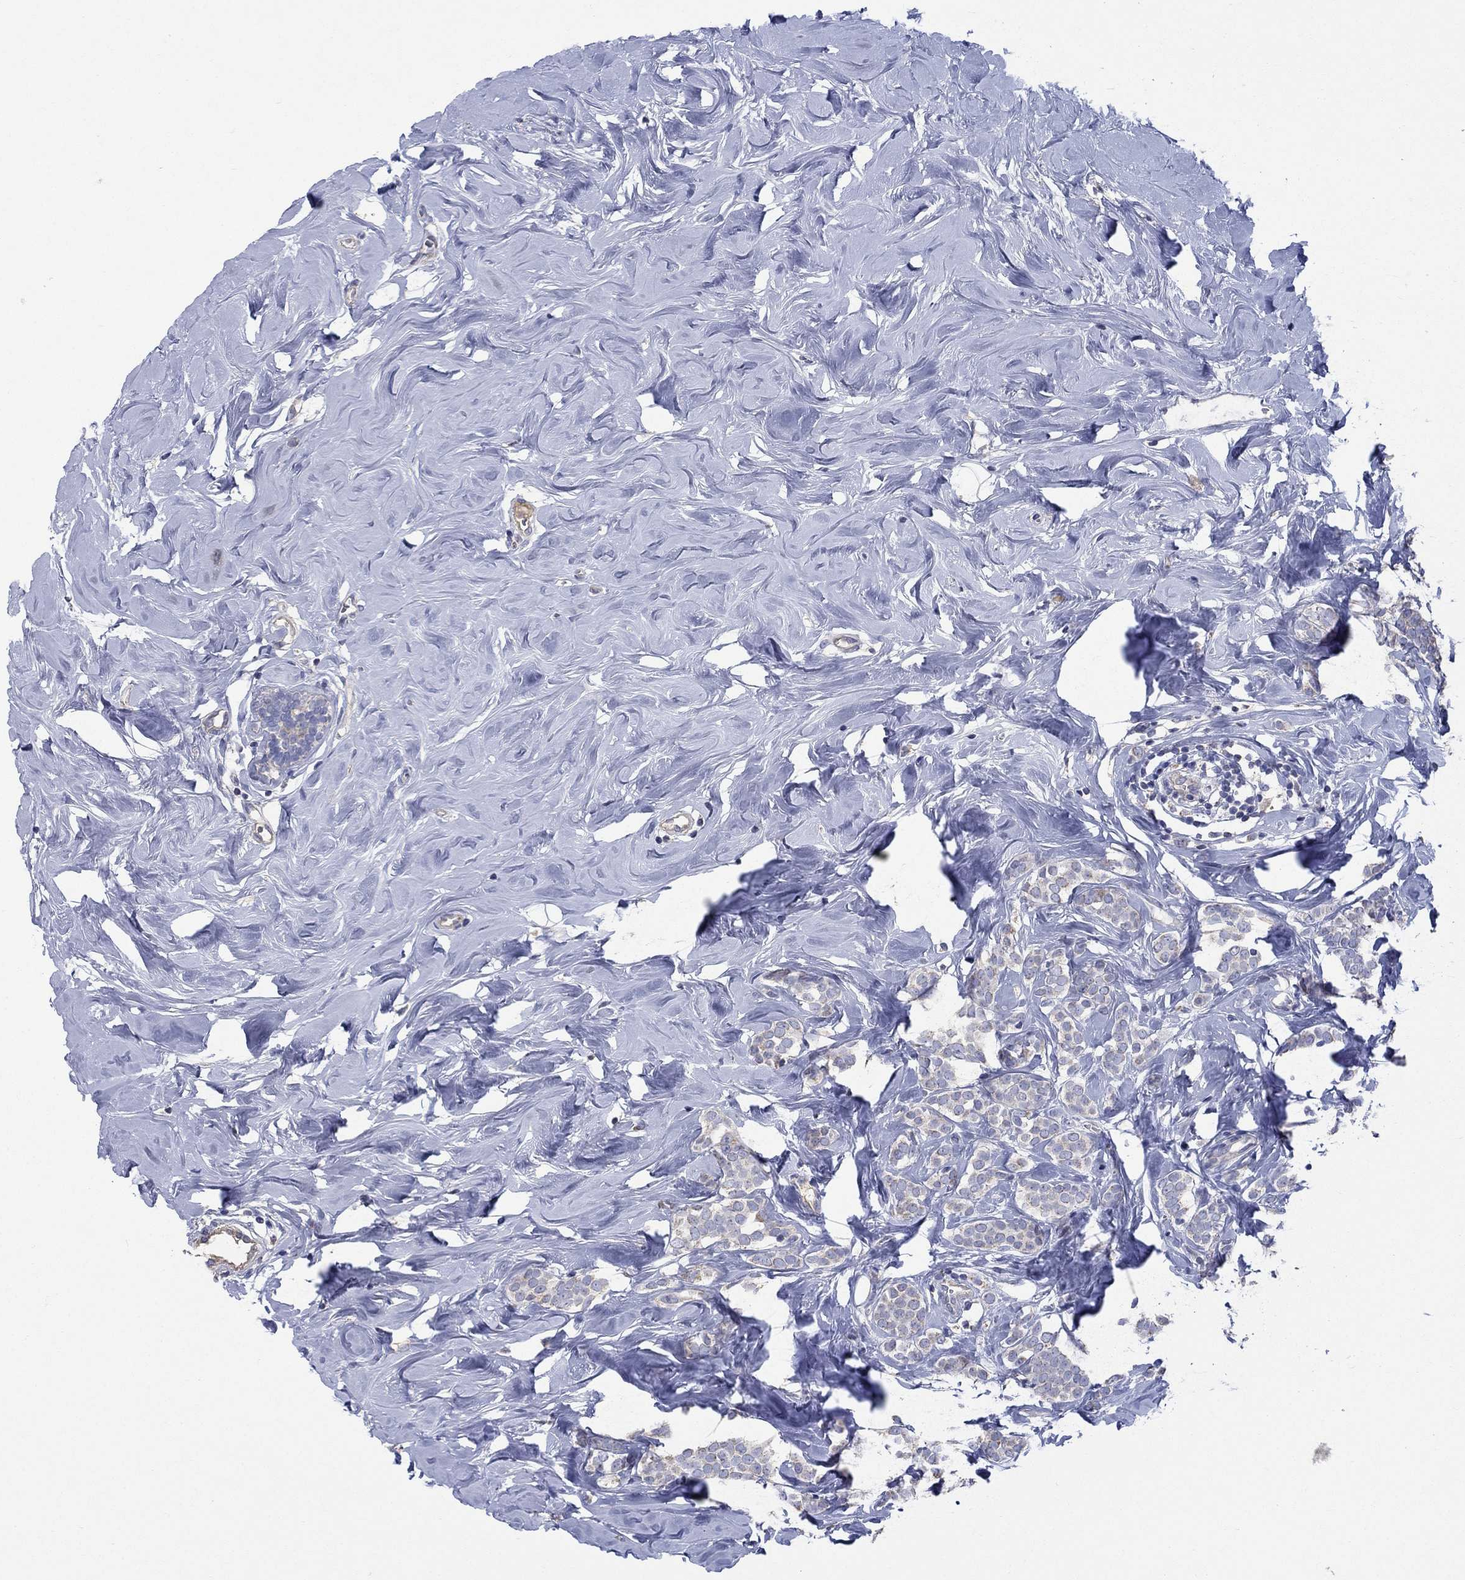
{"staining": {"intensity": "weak", "quantity": "<25%", "location": "cytoplasmic/membranous"}, "tissue": "breast cancer", "cell_type": "Tumor cells", "image_type": "cancer", "snomed": [{"axis": "morphology", "description": "Lobular carcinoma"}, {"axis": "topography", "description": "Breast"}], "caption": "Breast lobular carcinoma stained for a protein using immunohistochemistry displays no staining tumor cells.", "gene": "CLVS1", "patient": {"sex": "female", "age": 49}}